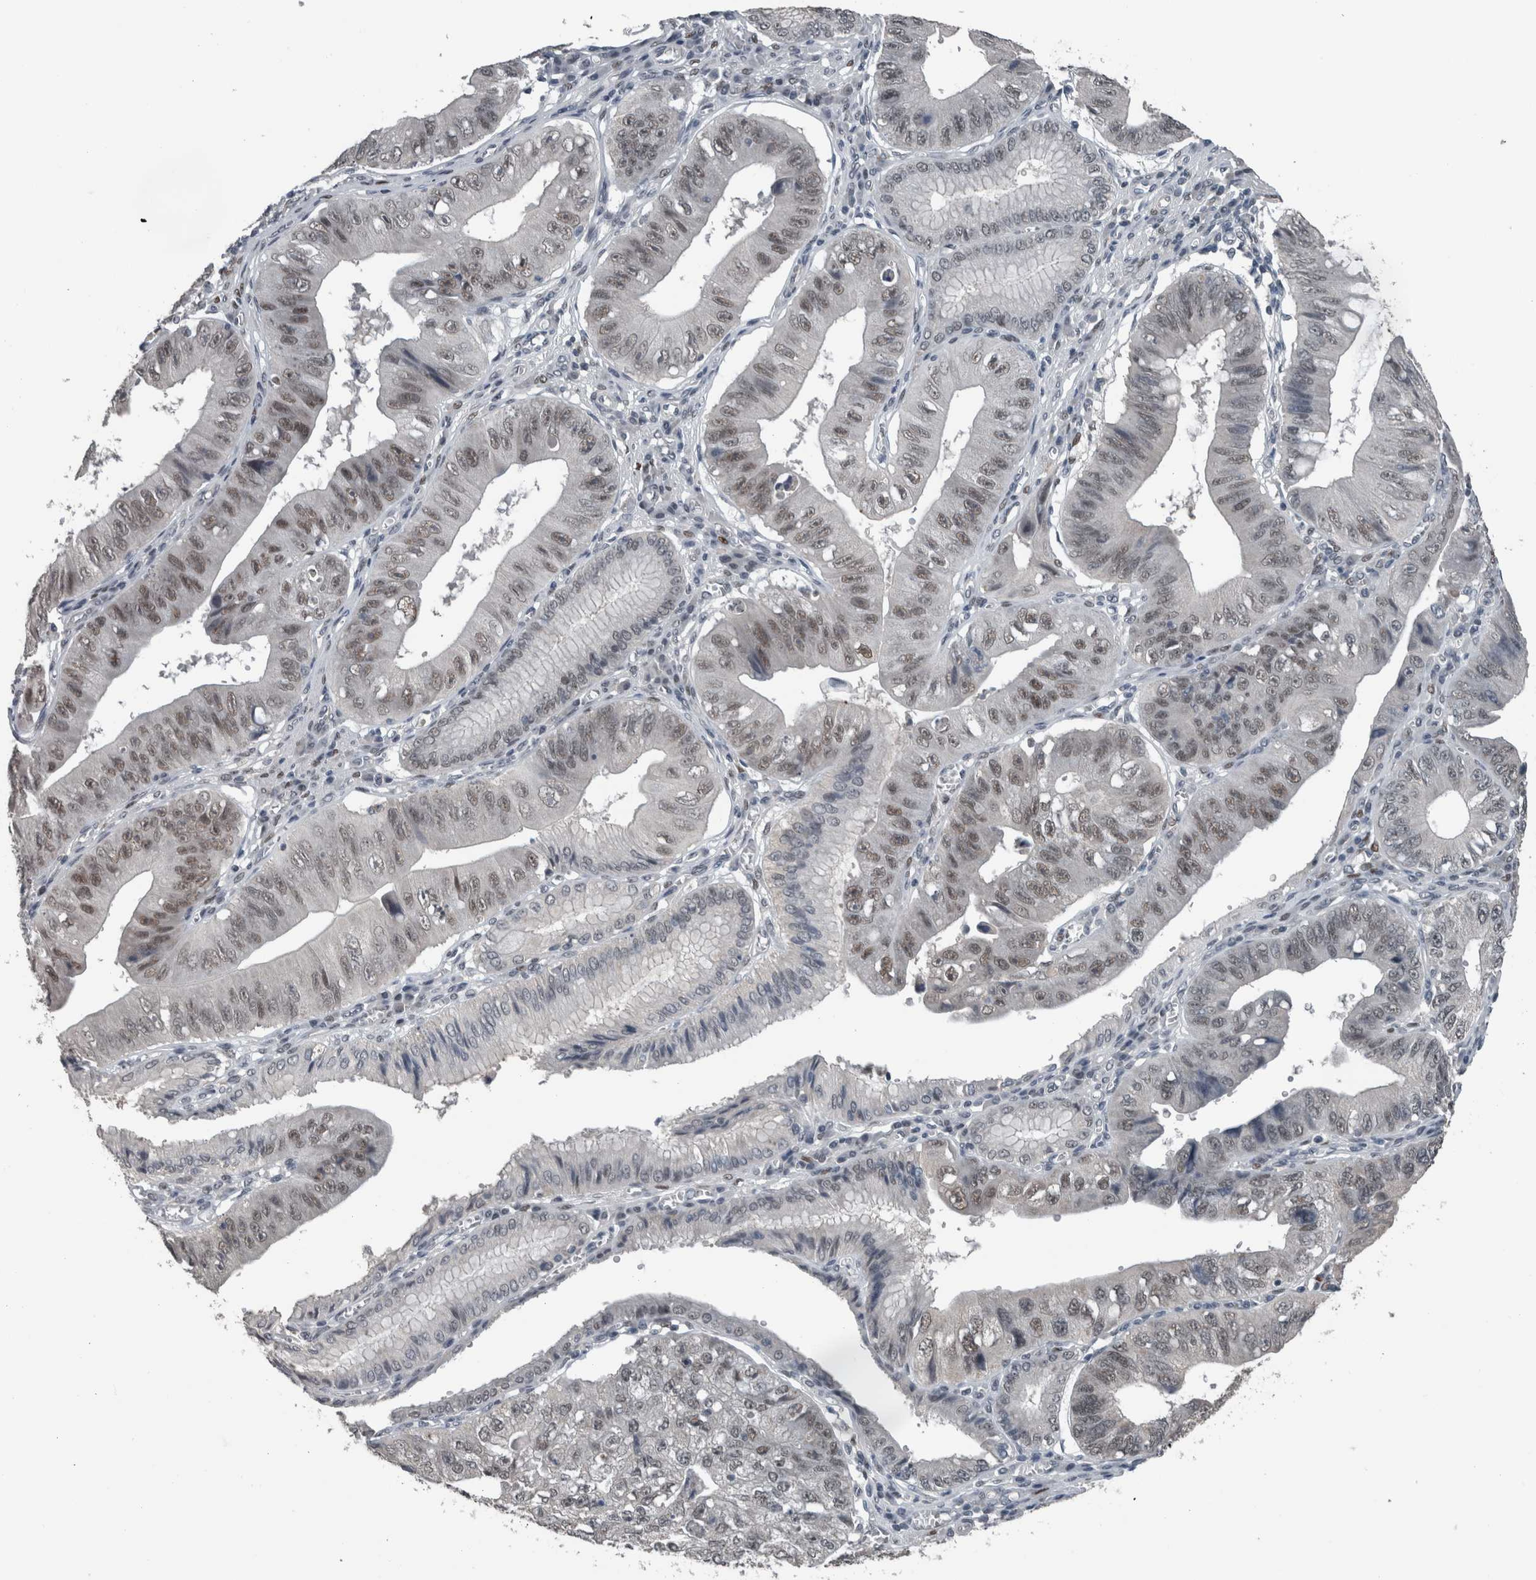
{"staining": {"intensity": "weak", "quantity": "25%-75%", "location": "nuclear"}, "tissue": "stomach cancer", "cell_type": "Tumor cells", "image_type": "cancer", "snomed": [{"axis": "morphology", "description": "Adenocarcinoma, NOS"}, {"axis": "topography", "description": "Stomach"}], "caption": "Weak nuclear positivity is seen in about 25%-75% of tumor cells in stomach adenocarcinoma. Nuclei are stained in blue.", "gene": "ZBTB21", "patient": {"sex": "male", "age": 59}}